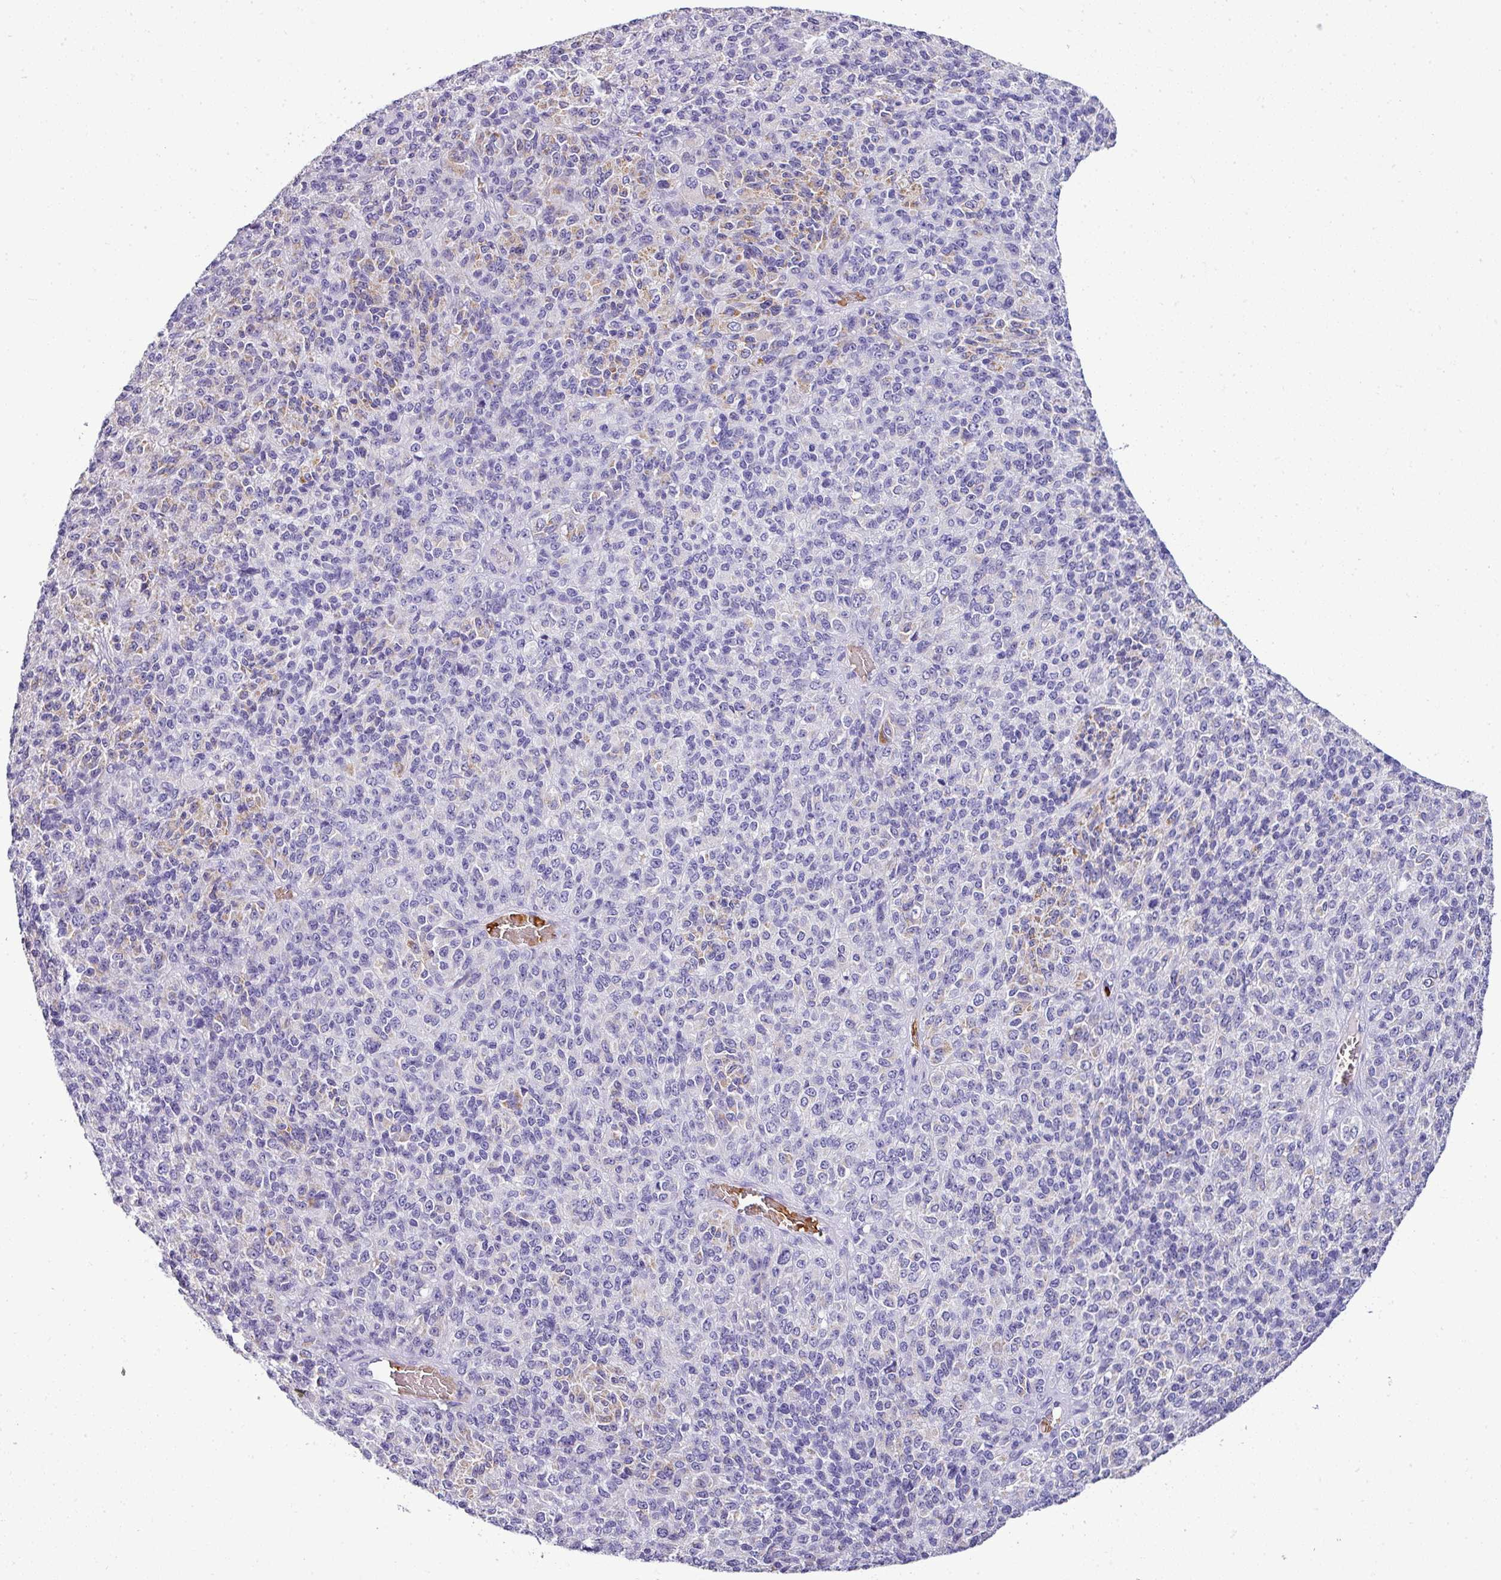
{"staining": {"intensity": "negative", "quantity": "none", "location": "none"}, "tissue": "melanoma", "cell_type": "Tumor cells", "image_type": "cancer", "snomed": [{"axis": "morphology", "description": "Malignant melanoma, Metastatic site"}, {"axis": "topography", "description": "Brain"}], "caption": "Tumor cells are negative for brown protein staining in melanoma.", "gene": "NAPSA", "patient": {"sex": "female", "age": 56}}